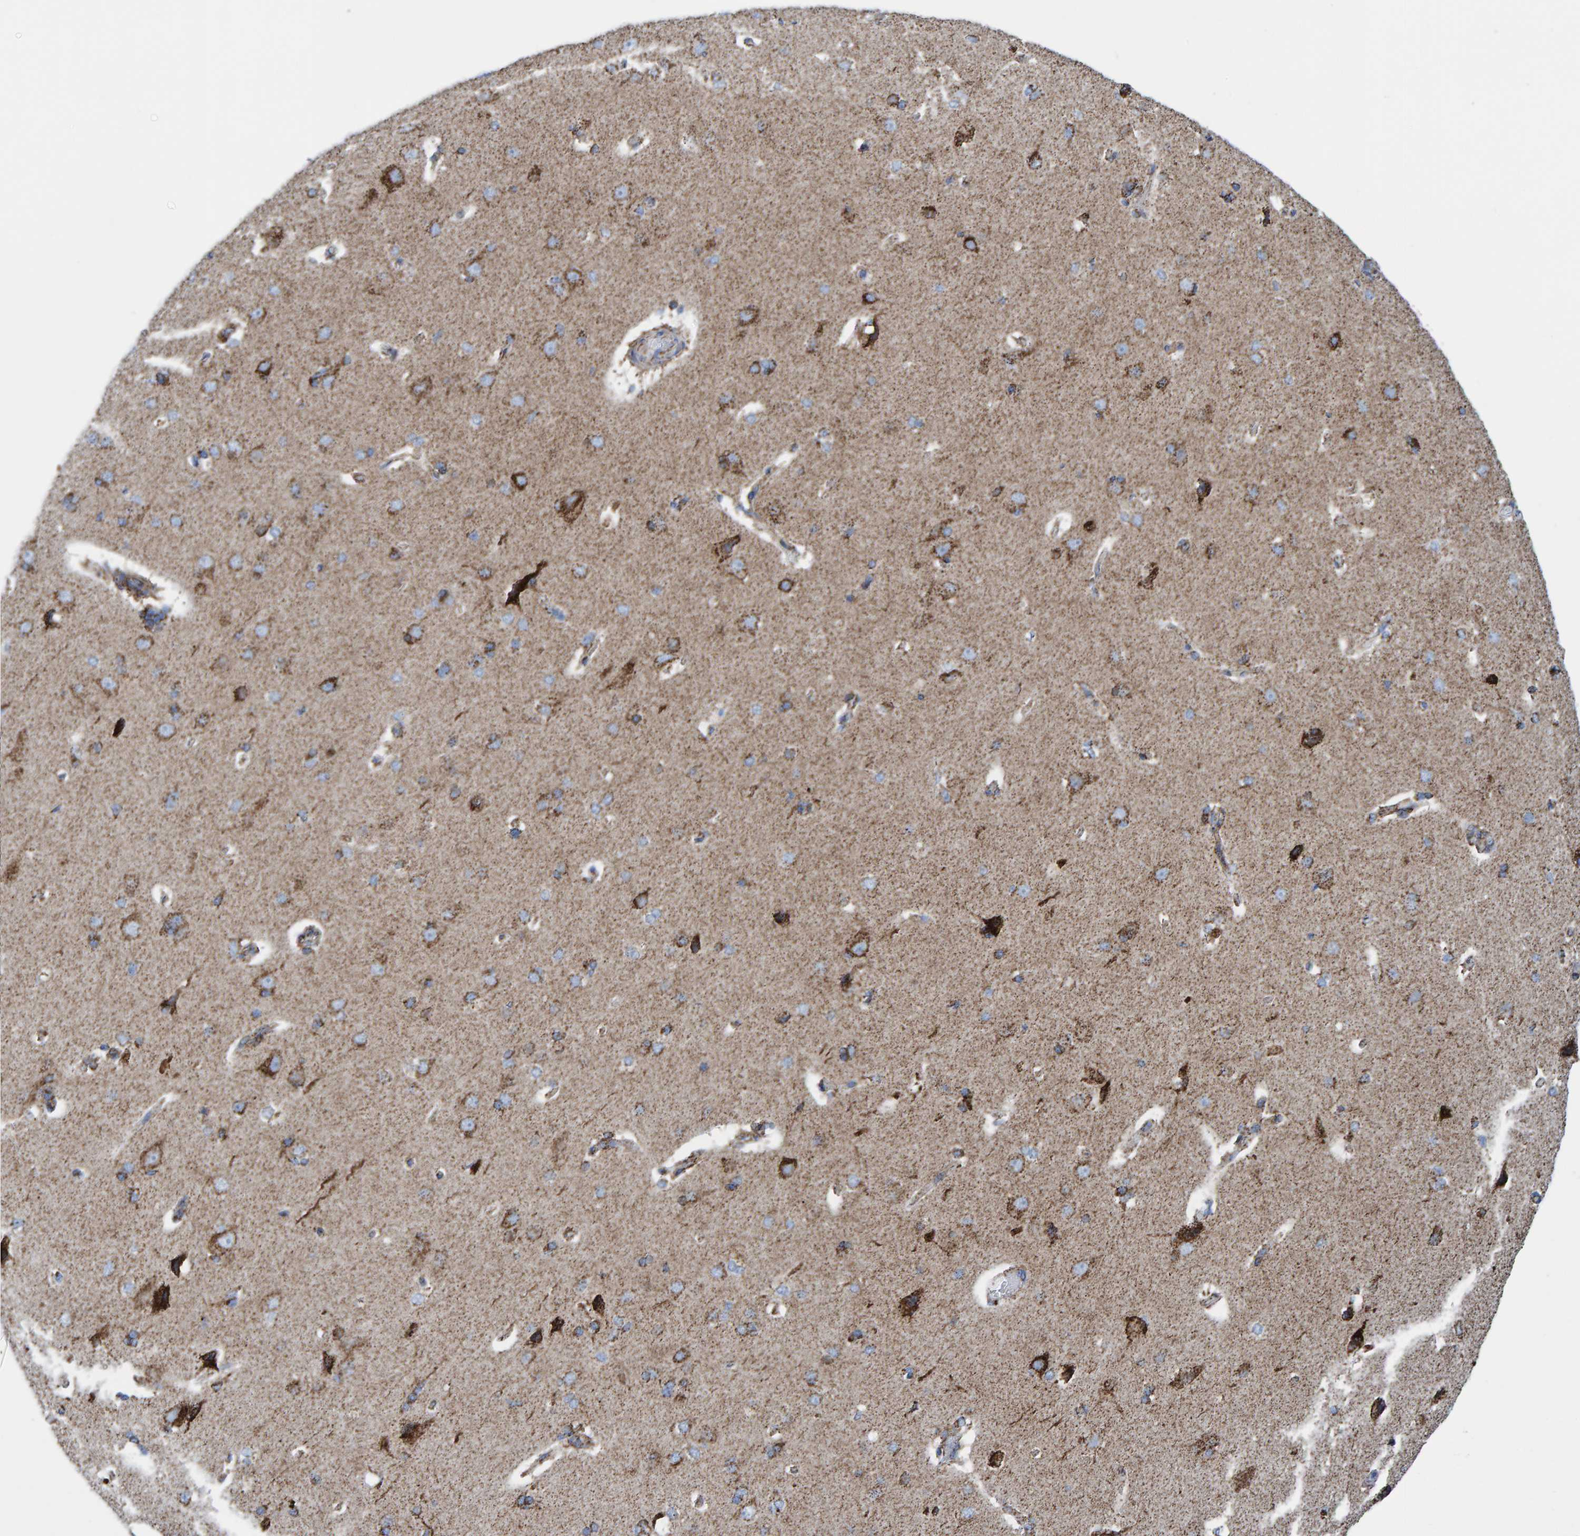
{"staining": {"intensity": "moderate", "quantity": ">75%", "location": "cytoplasmic/membranous"}, "tissue": "cerebral cortex", "cell_type": "Endothelial cells", "image_type": "normal", "snomed": [{"axis": "morphology", "description": "Normal tissue, NOS"}, {"axis": "topography", "description": "Cerebral cortex"}], "caption": "Brown immunohistochemical staining in normal human cerebral cortex shows moderate cytoplasmic/membranous expression in approximately >75% of endothelial cells. The staining was performed using DAB, with brown indicating positive protein expression. Nuclei are stained blue with hematoxylin.", "gene": "ENSG00000262660", "patient": {"sex": "male", "age": 62}}